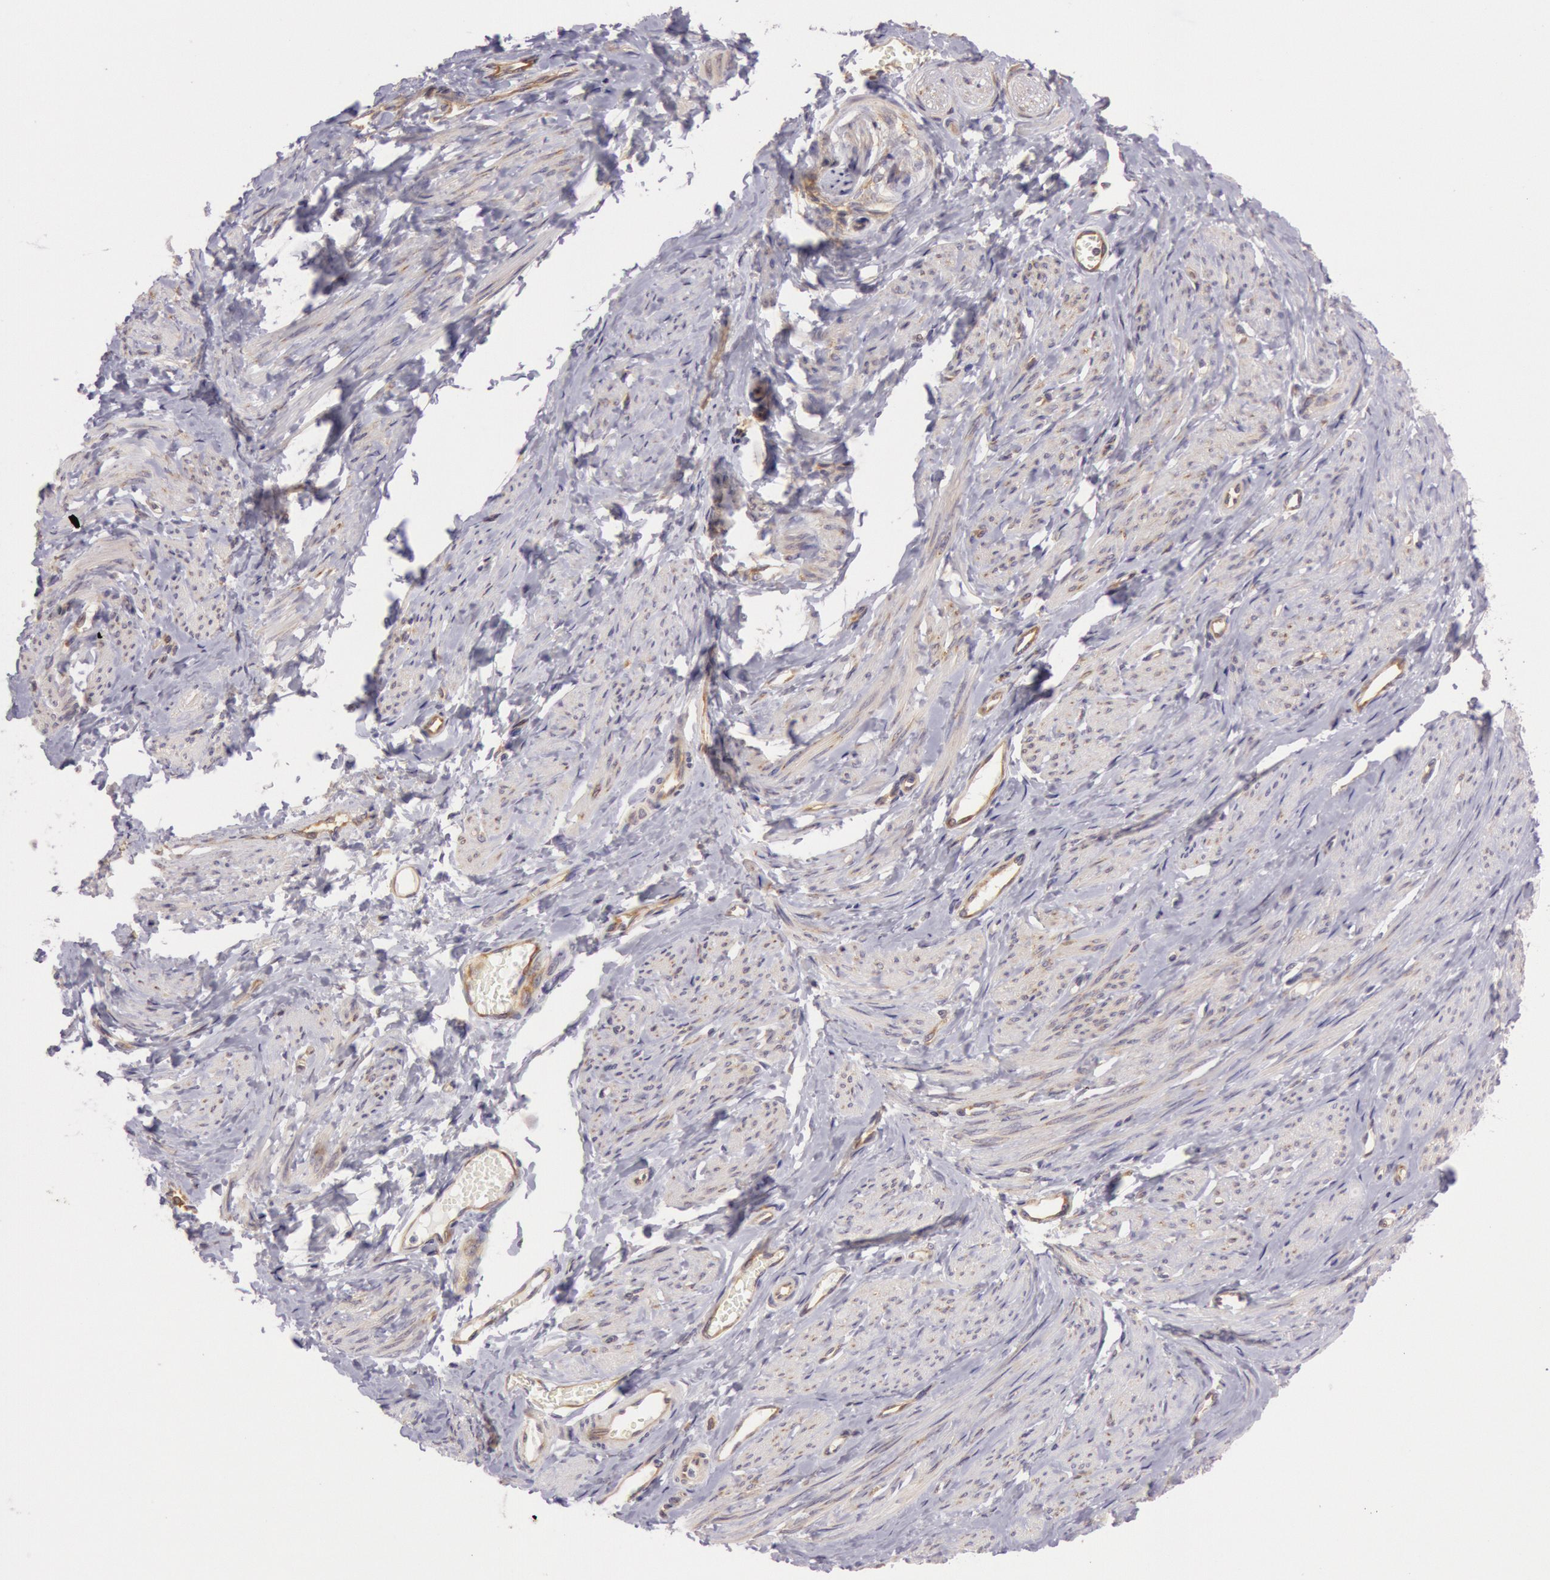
{"staining": {"intensity": "weak", "quantity": "25%-75%", "location": "cytoplasmic/membranous"}, "tissue": "smooth muscle", "cell_type": "Smooth muscle cells", "image_type": "normal", "snomed": [{"axis": "morphology", "description": "Normal tissue, NOS"}, {"axis": "topography", "description": "Smooth muscle"}, {"axis": "topography", "description": "Uterus"}], "caption": "An image of human smooth muscle stained for a protein demonstrates weak cytoplasmic/membranous brown staining in smooth muscle cells.", "gene": "CHUK", "patient": {"sex": "female", "age": 39}}